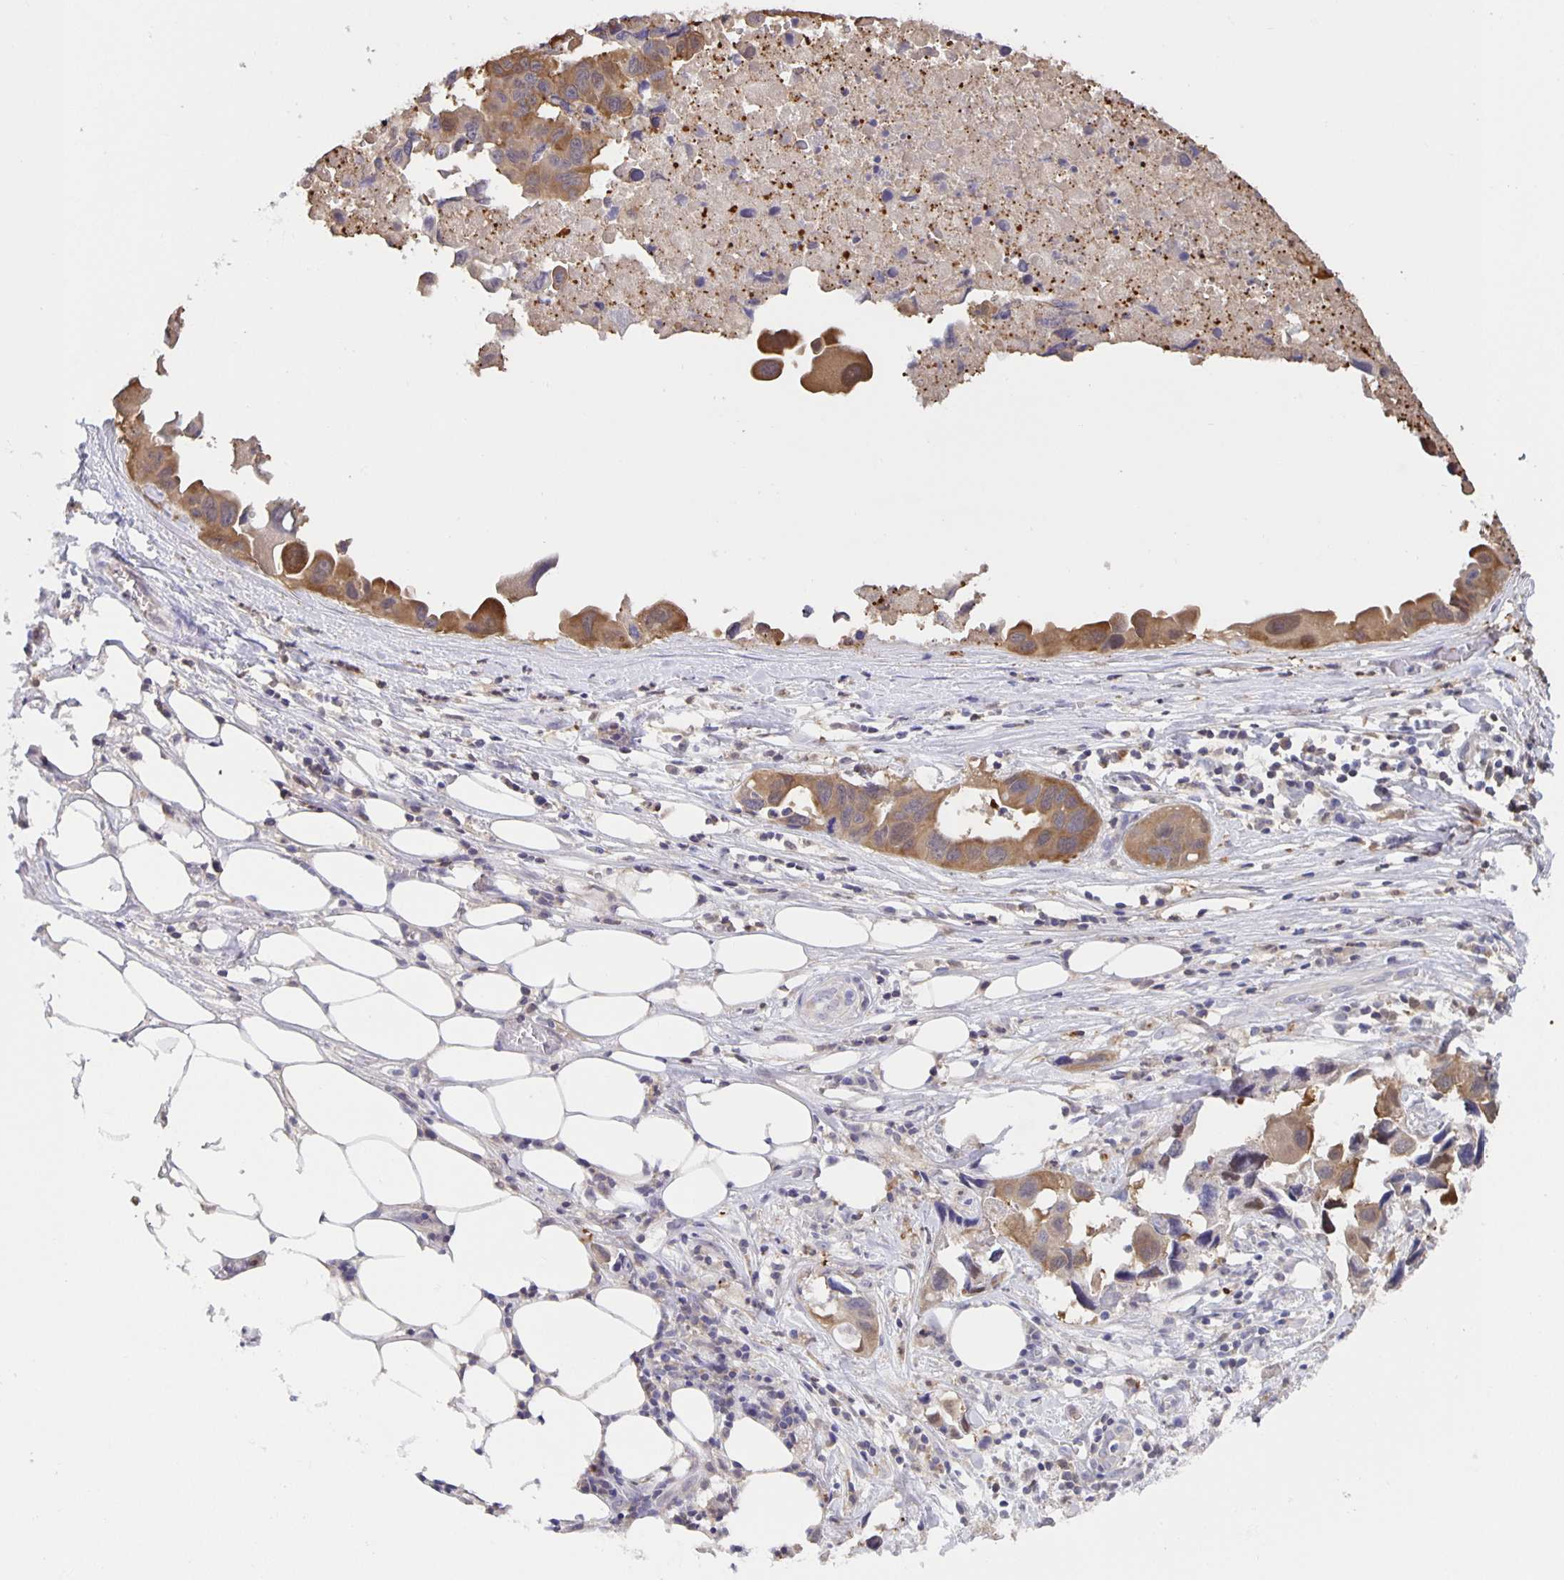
{"staining": {"intensity": "moderate", "quantity": ">75%", "location": "cytoplasmic/membranous"}, "tissue": "lung cancer", "cell_type": "Tumor cells", "image_type": "cancer", "snomed": [{"axis": "morphology", "description": "Adenocarcinoma, NOS"}, {"axis": "topography", "description": "Lymph node"}, {"axis": "topography", "description": "Lung"}], "caption": "Moderate cytoplasmic/membranous staining for a protein is identified in approximately >75% of tumor cells of lung cancer (adenocarcinoma) using immunohistochemistry.", "gene": "MARCHF6", "patient": {"sex": "male", "age": 64}}